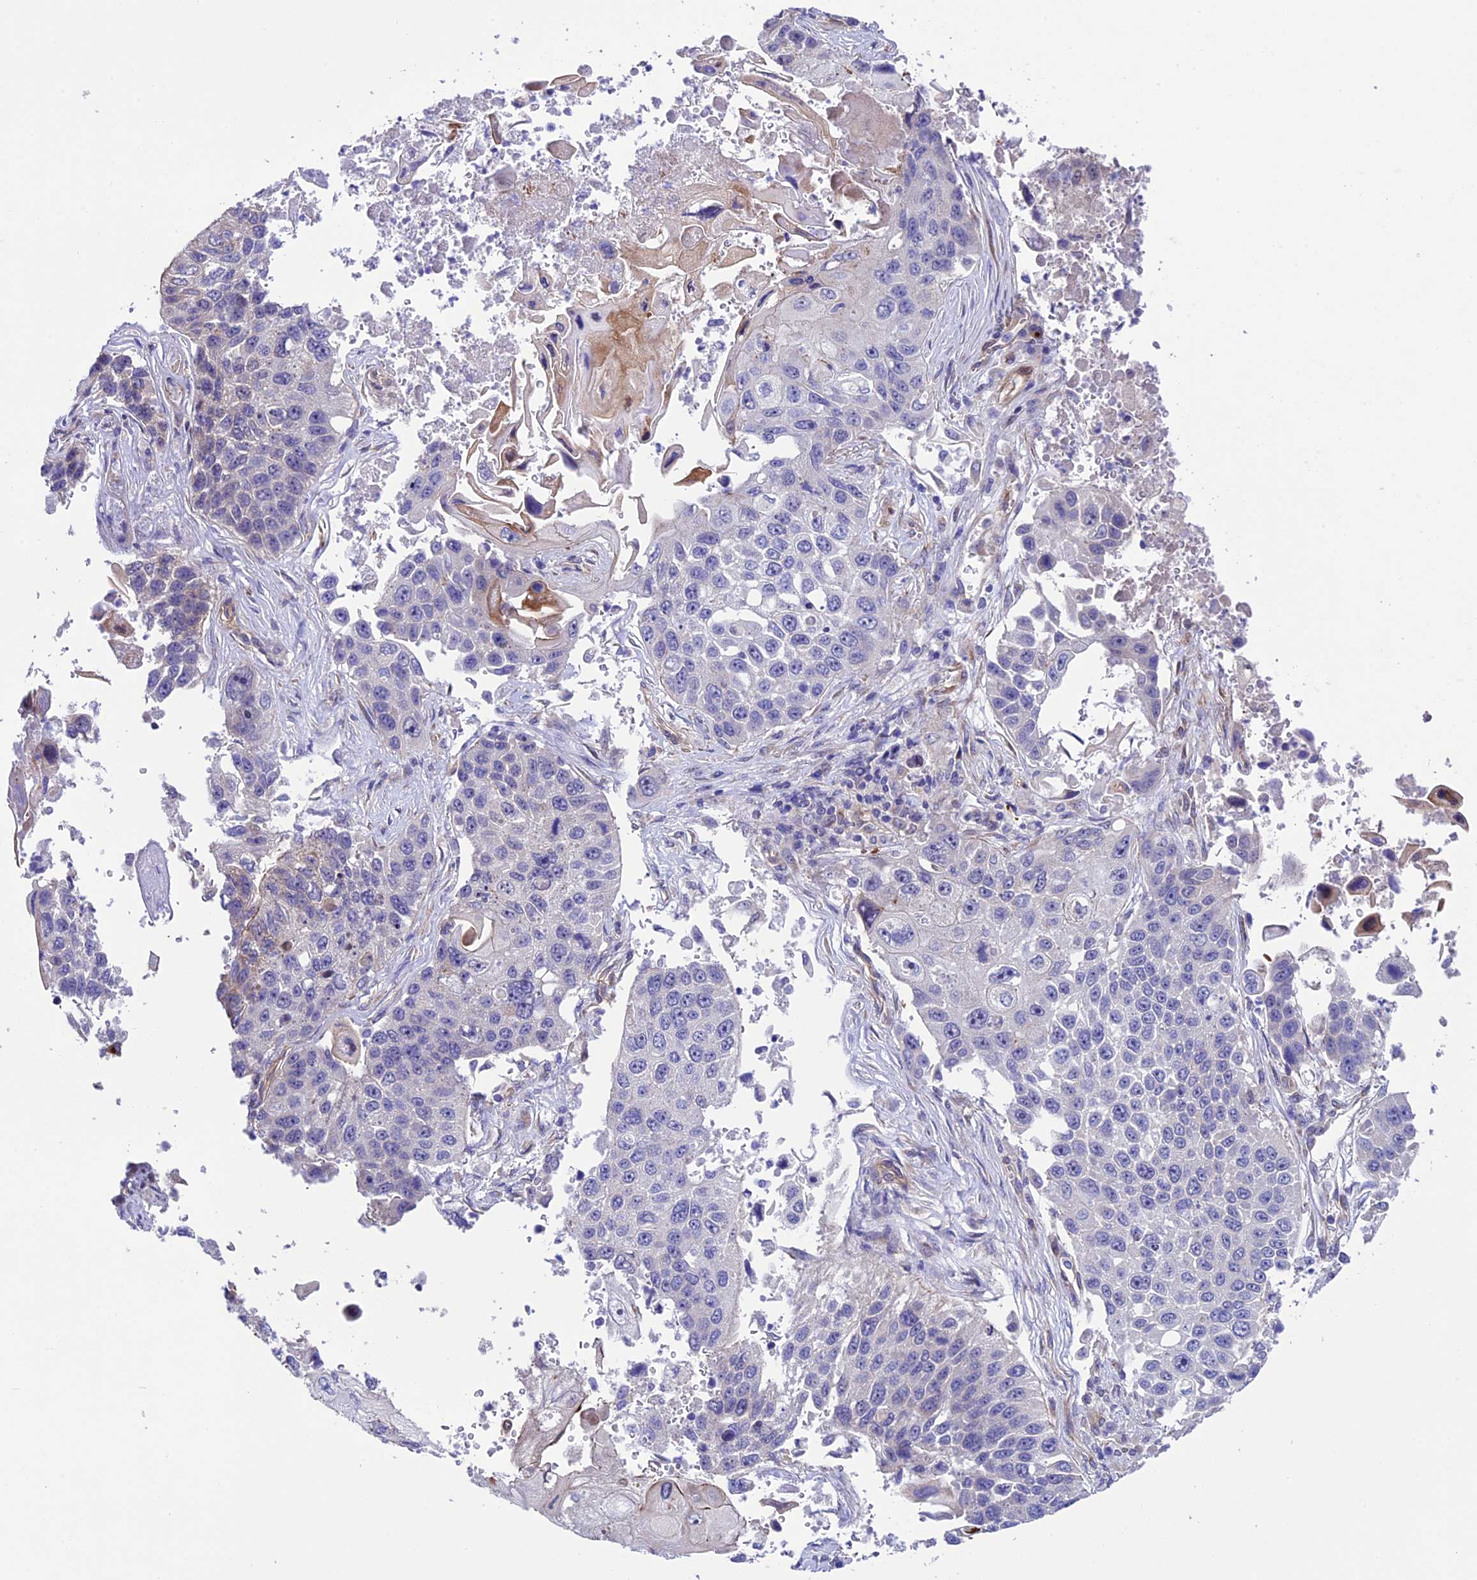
{"staining": {"intensity": "negative", "quantity": "none", "location": "none"}, "tissue": "lung cancer", "cell_type": "Tumor cells", "image_type": "cancer", "snomed": [{"axis": "morphology", "description": "Squamous cell carcinoma, NOS"}, {"axis": "topography", "description": "Lung"}], "caption": "Tumor cells are negative for protein expression in human lung squamous cell carcinoma.", "gene": "TMEM171", "patient": {"sex": "male", "age": 61}}